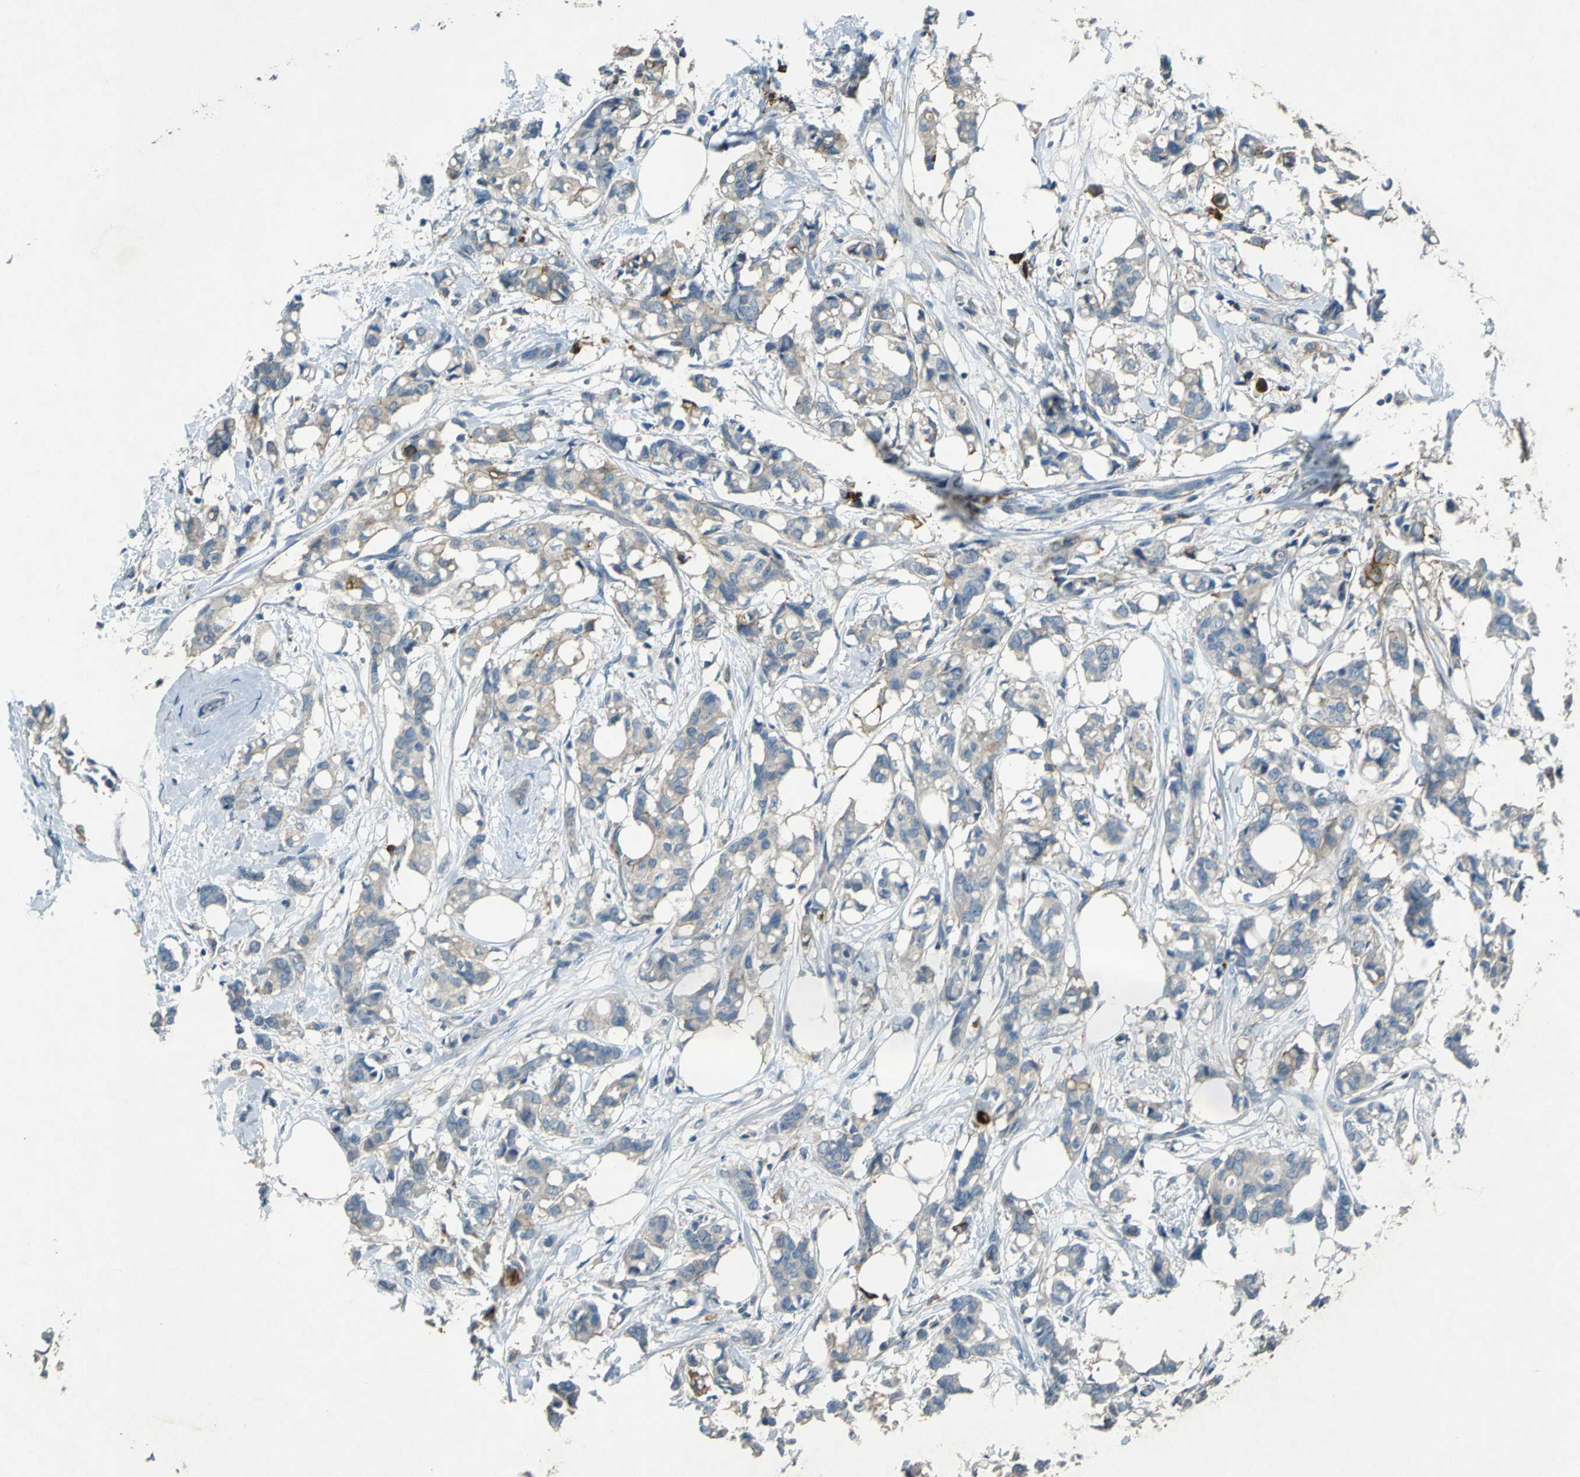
{"staining": {"intensity": "moderate", "quantity": "25%-75%", "location": "cytoplasmic/membranous"}, "tissue": "breast cancer", "cell_type": "Tumor cells", "image_type": "cancer", "snomed": [{"axis": "morphology", "description": "Duct carcinoma"}, {"axis": "topography", "description": "Breast"}], "caption": "About 25%-75% of tumor cells in human infiltrating ductal carcinoma (breast) exhibit moderate cytoplasmic/membranous protein positivity as visualized by brown immunohistochemical staining.", "gene": "RPS13", "patient": {"sex": "female", "age": 84}}